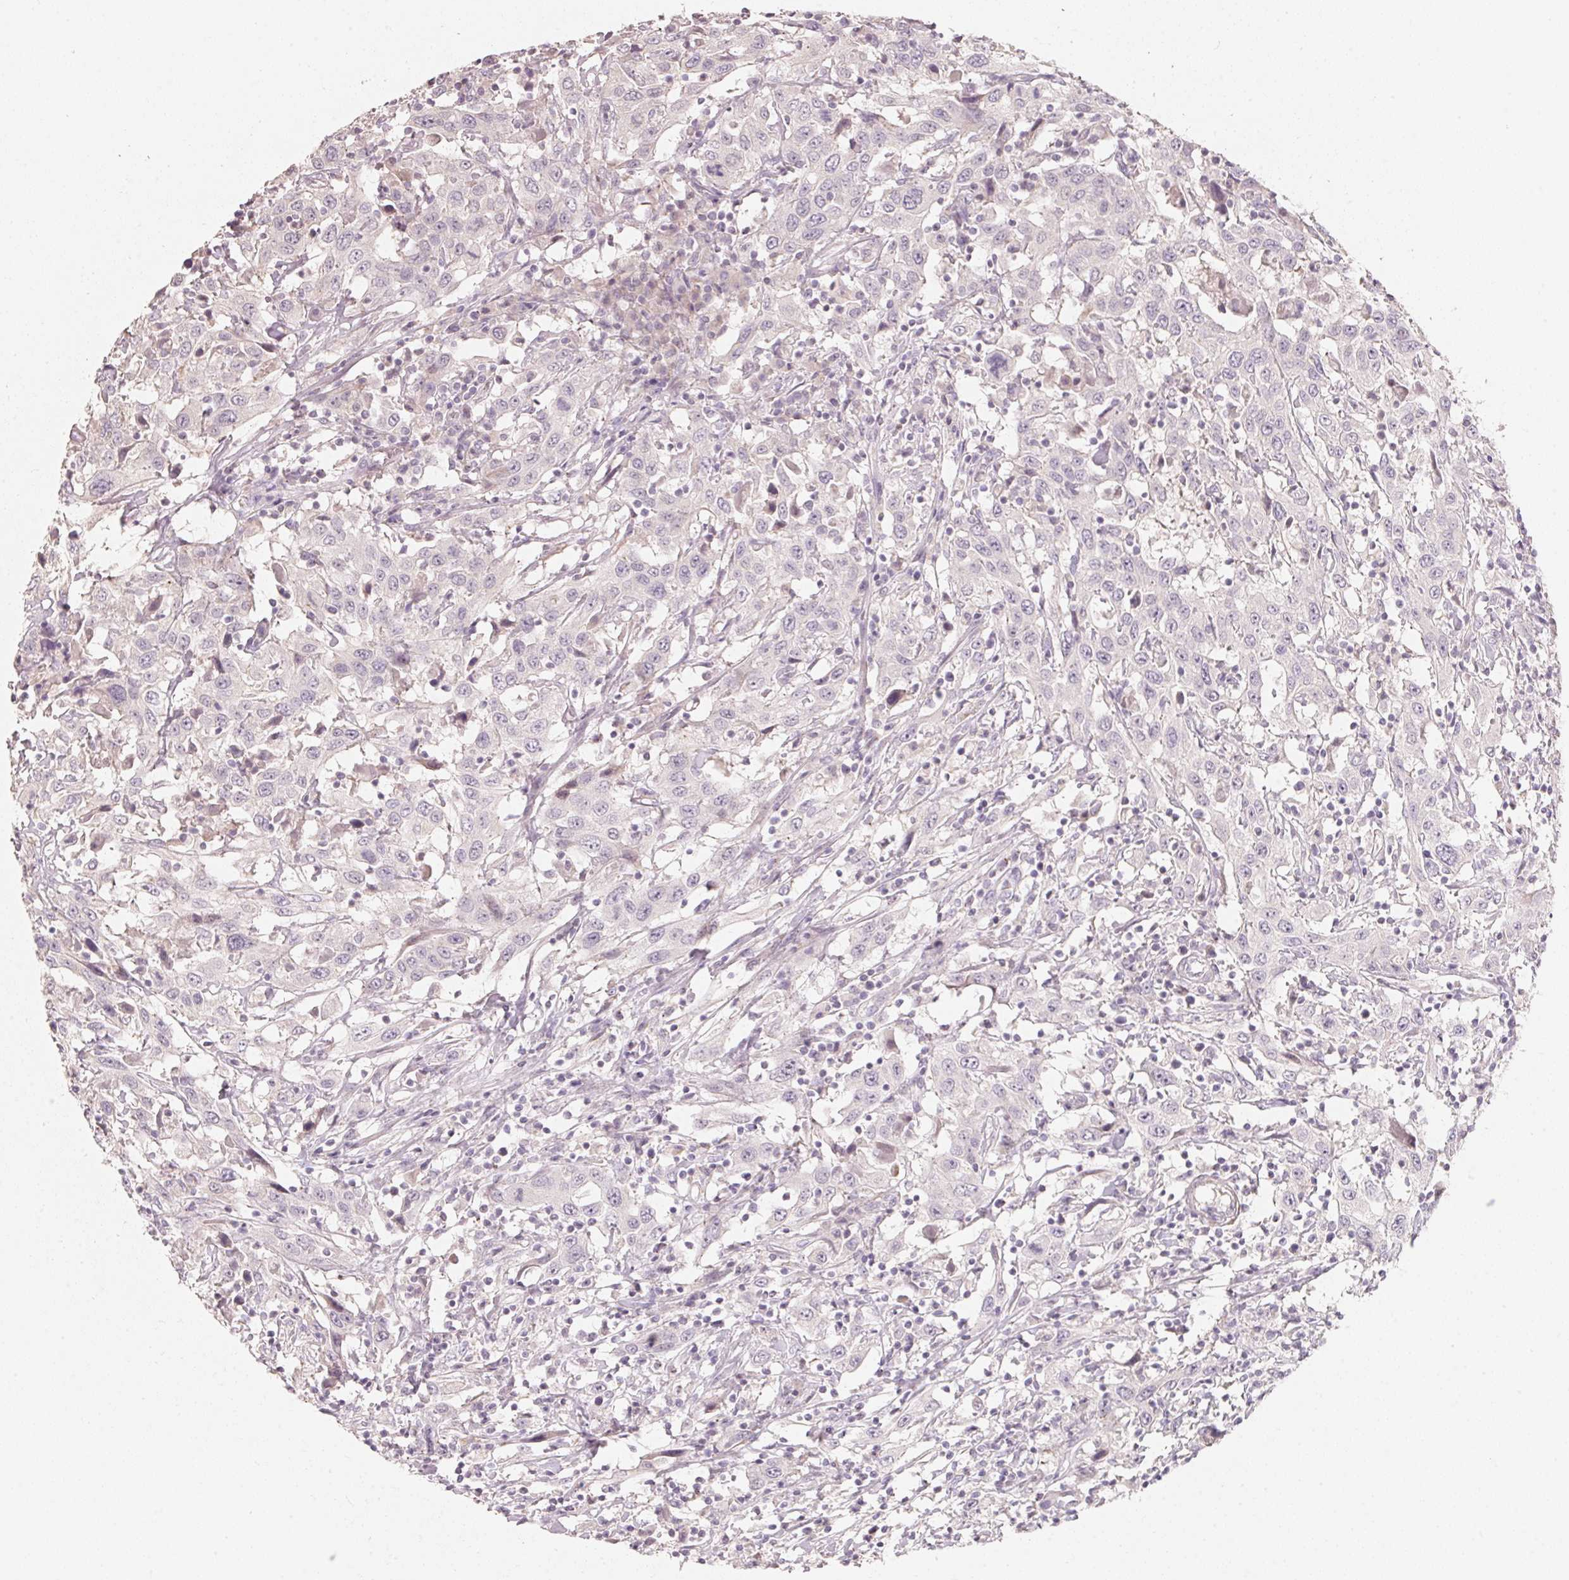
{"staining": {"intensity": "negative", "quantity": "none", "location": "none"}, "tissue": "urothelial cancer", "cell_type": "Tumor cells", "image_type": "cancer", "snomed": [{"axis": "morphology", "description": "Urothelial carcinoma, High grade"}, {"axis": "topography", "description": "Urinary bladder"}], "caption": "Urothelial carcinoma (high-grade) stained for a protein using immunohistochemistry exhibits no positivity tumor cells.", "gene": "TP53AIP1", "patient": {"sex": "male", "age": 61}}